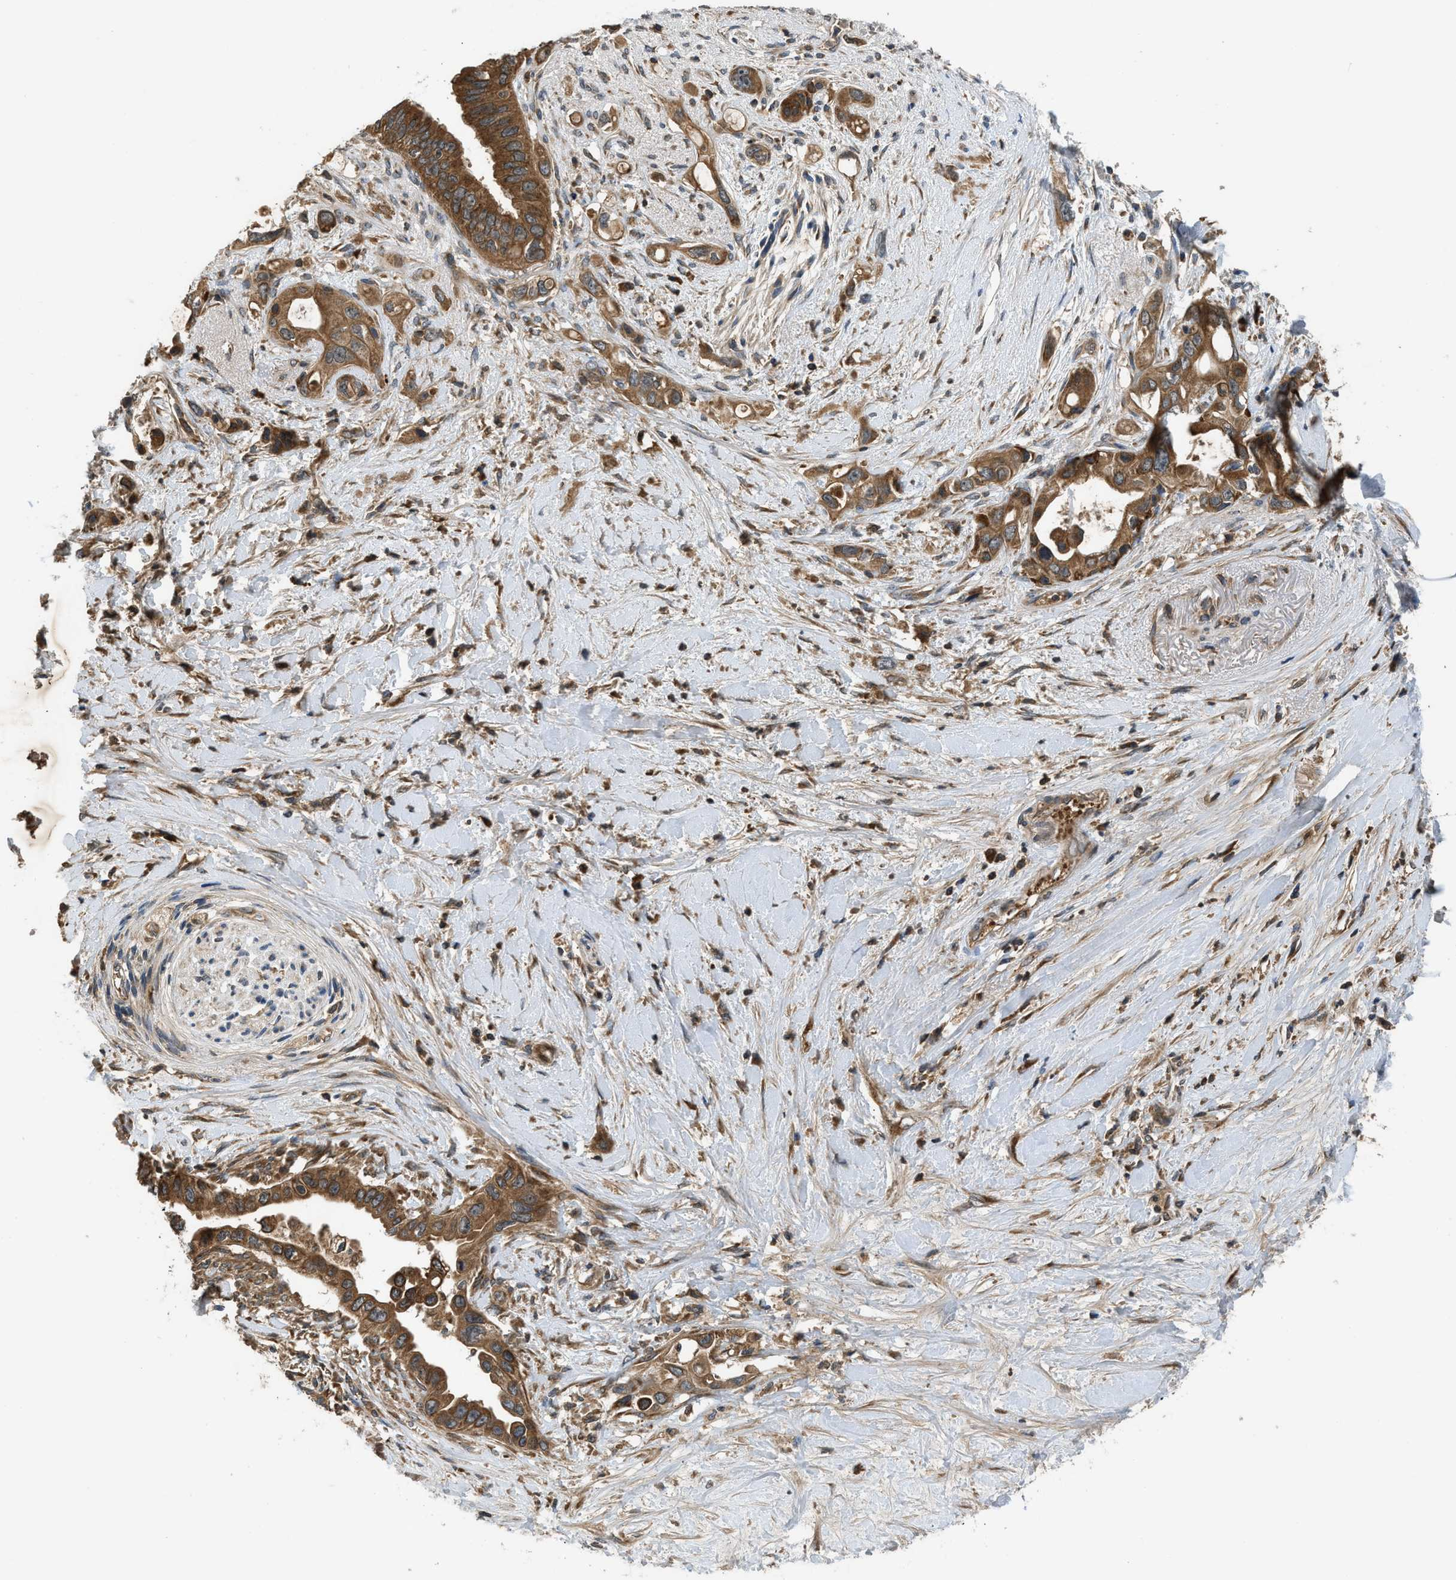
{"staining": {"intensity": "strong", "quantity": ">75%", "location": "cytoplasmic/membranous"}, "tissue": "pancreatic cancer", "cell_type": "Tumor cells", "image_type": "cancer", "snomed": [{"axis": "morphology", "description": "Adenocarcinoma, NOS"}, {"axis": "topography", "description": "Pancreas"}], "caption": "Strong cytoplasmic/membranous protein staining is identified in approximately >75% of tumor cells in adenocarcinoma (pancreatic).", "gene": "PAFAH2", "patient": {"sex": "female", "age": 56}}